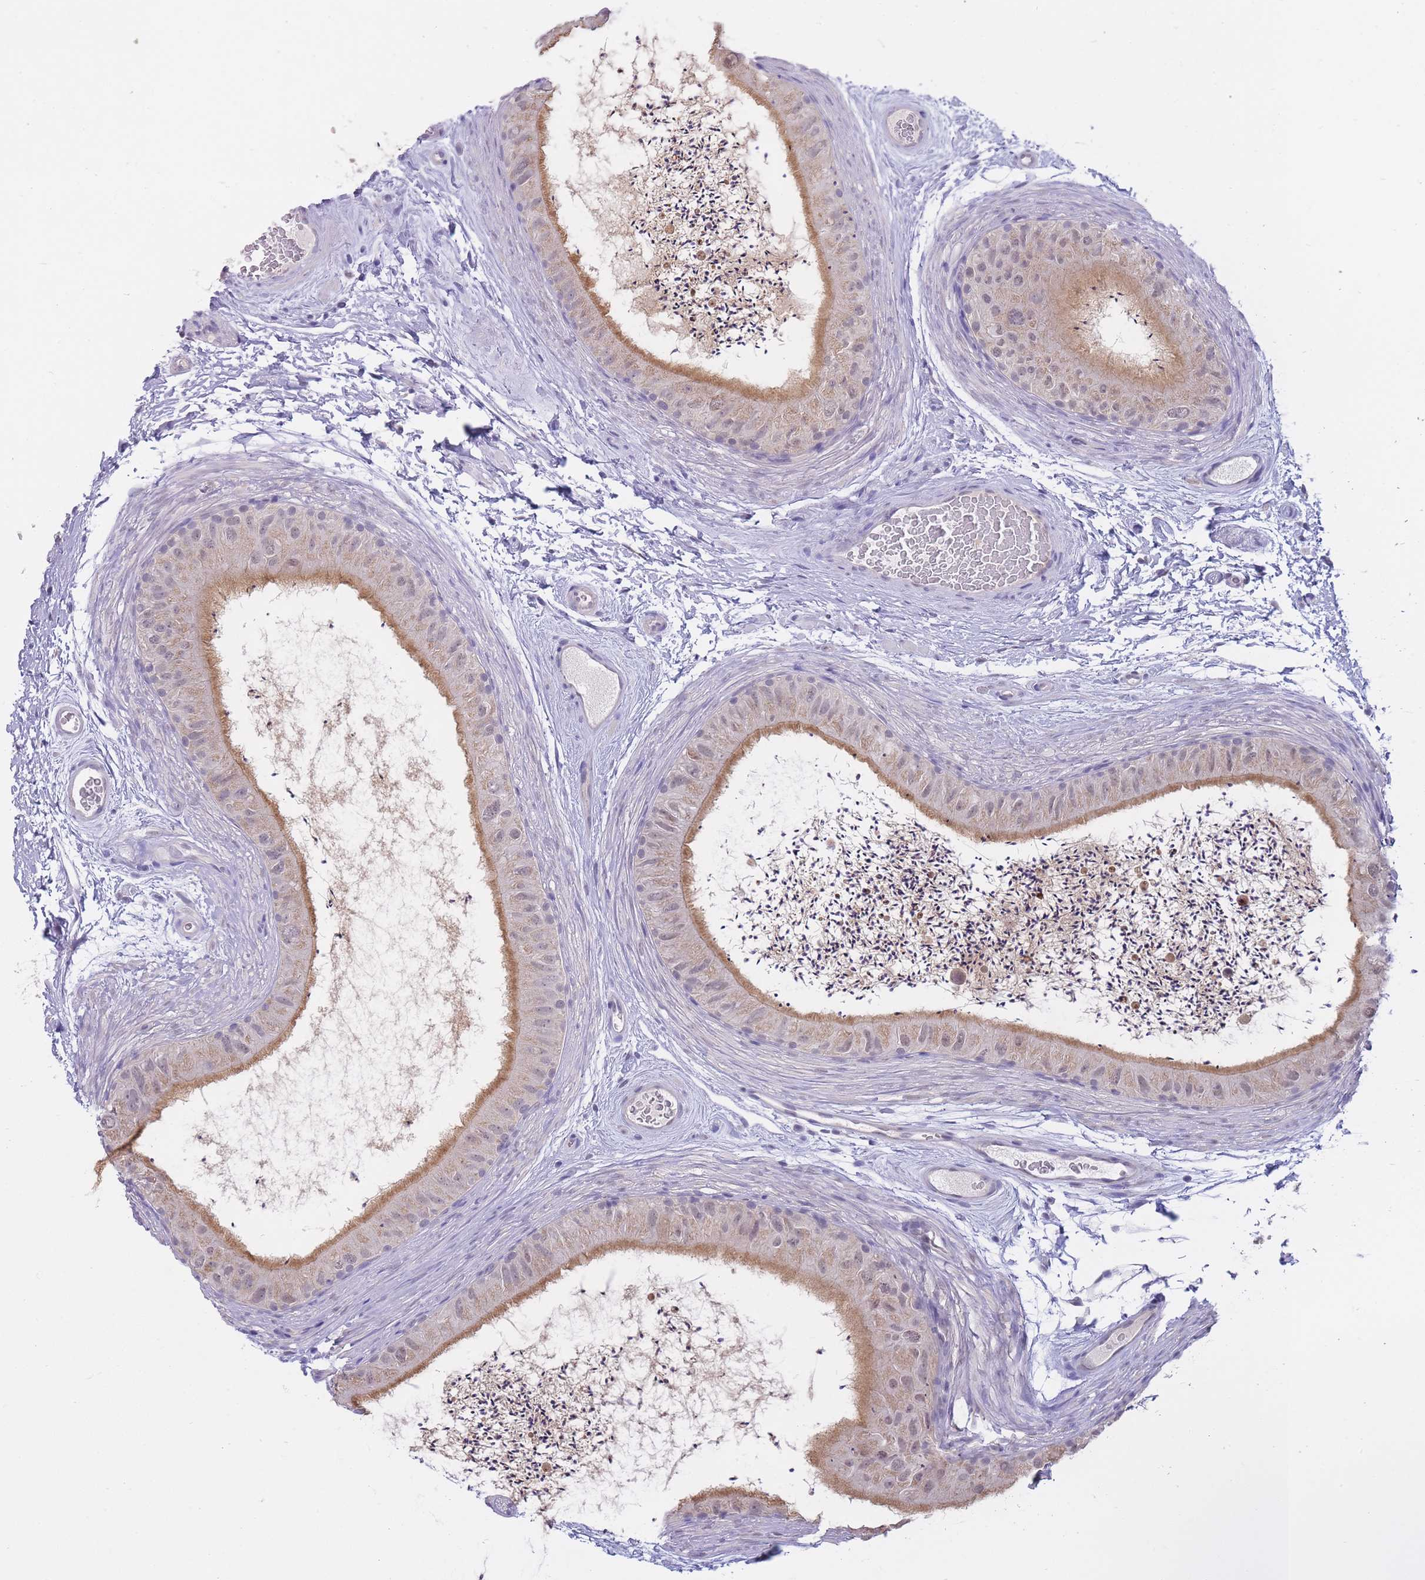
{"staining": {"intensity": "moderate", "quantity": "25%-75%", "location": "cytoplasmic/membranous"}, "tissue": "epididymis", "cell_type": "Glandular cells", "image_type": "normal", "snomed": [{"axis": "morphology", "description": "Normal tissue, NOS"}, {"axis": "topography", "description": "Epididymis"}], "caption": "A brown stain labels moderate cytoplasmic/membranous positivity of a protein in glandular cells of normal epididymis. The staining was performed using DAB (3,3'-diaminobenzidine), with brown indicating positive protein expression. Nuclei are stained blue with hematoxylin.", "gene": "GOLGA6L1", "patient": {"sex": "male", "age": 50}}